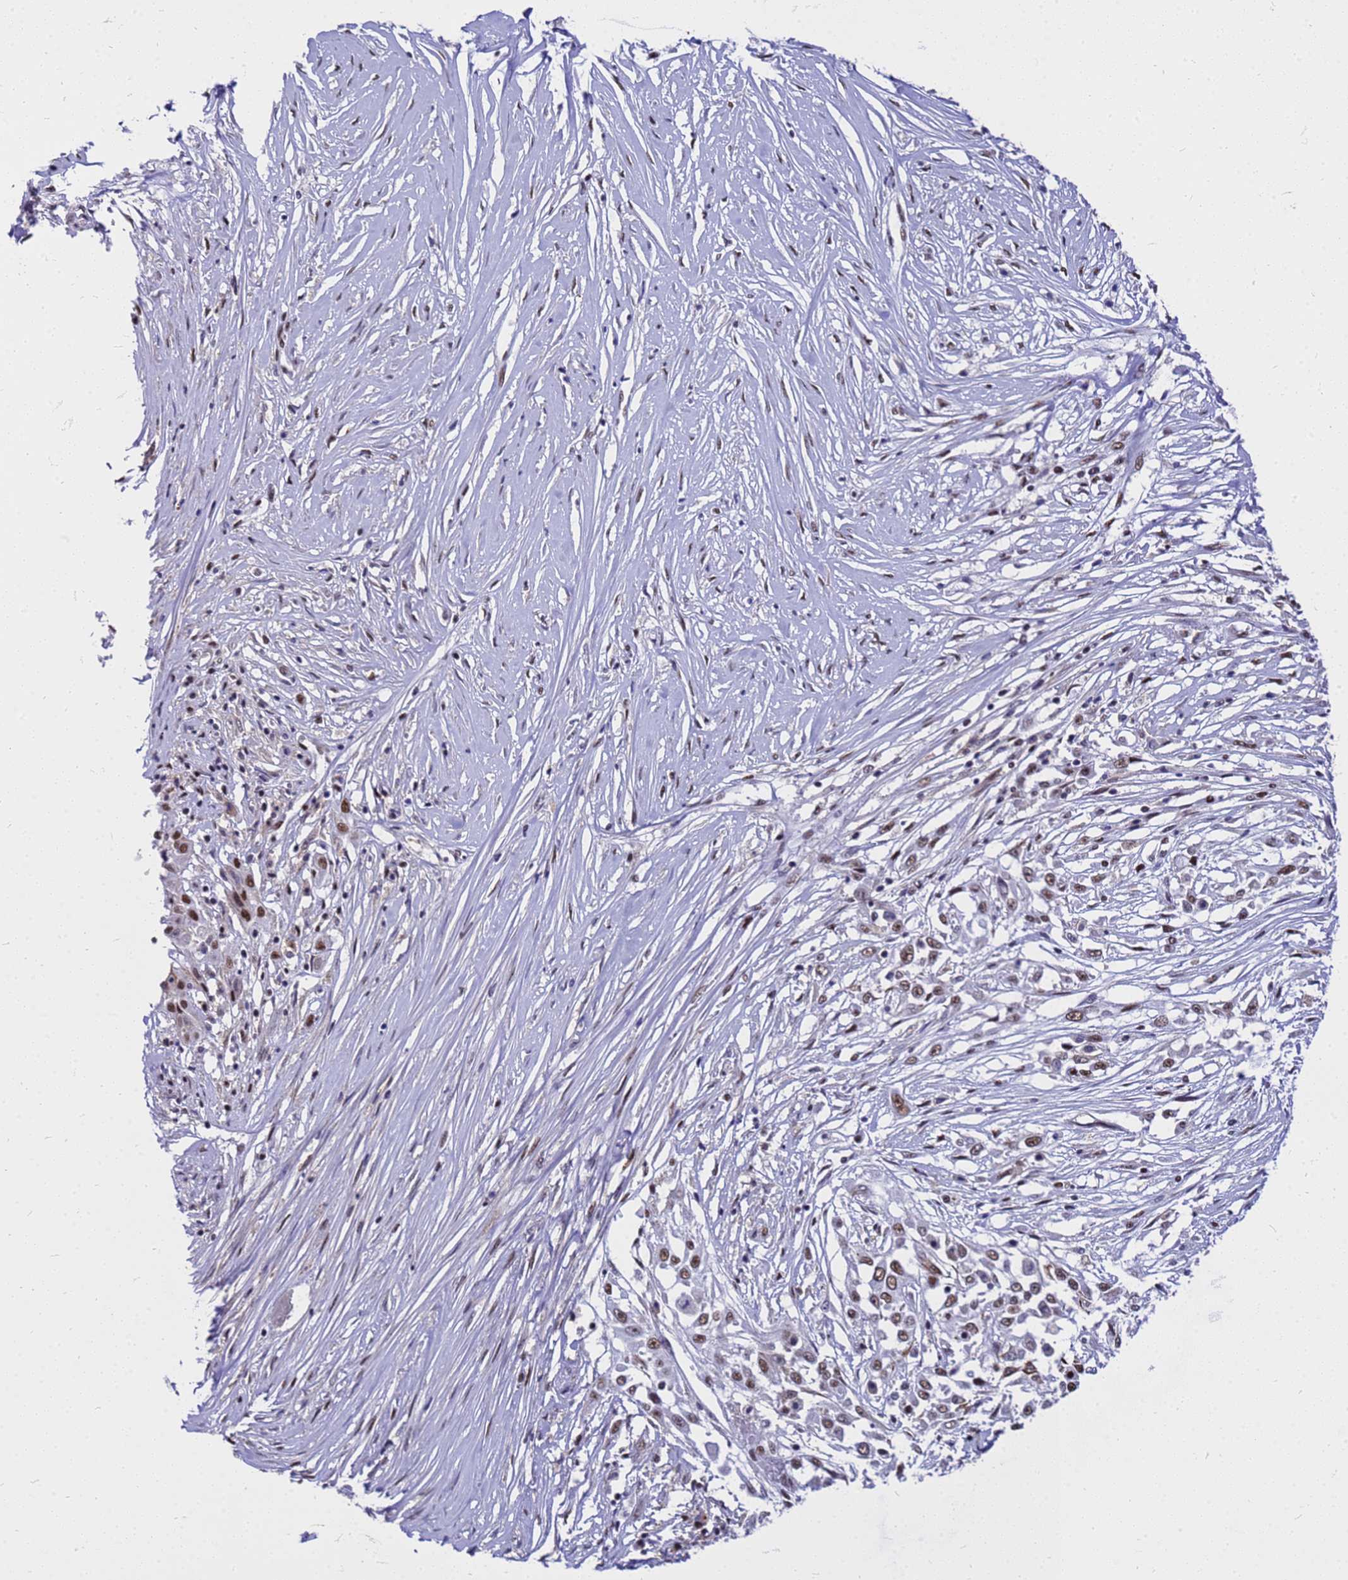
{"staining": {"intensity": "moderate", "quantity": "25%-75%", "location": "nuclear"}, "tissue": "skin cancer", "cell_type": "Tumor cells", "image_type": "cancer", "snomed": [{"axis": "morphology", "description": "Squamous cell carcinoma, NOS"}, {"axis": "morphology", "description": "Squamous cell carcinoma, metastatic, NOS"}, {"axis": "topography", "description": "Skin"}, {"axis": "topography", "description": "Lymph node"}], "caption": "Immunohistochemistry (DAB) staining of human skin cancer (squamous cell carcinoma) shows moderate nuclear protein positivity in about 25%-75% of tumor cells. Immunohistochemistry (ihc) stains the protein of interest in brown and the nuclei are stained blue.", "gene": "SART3", "patient": {"sex": "male", "age": 75}}